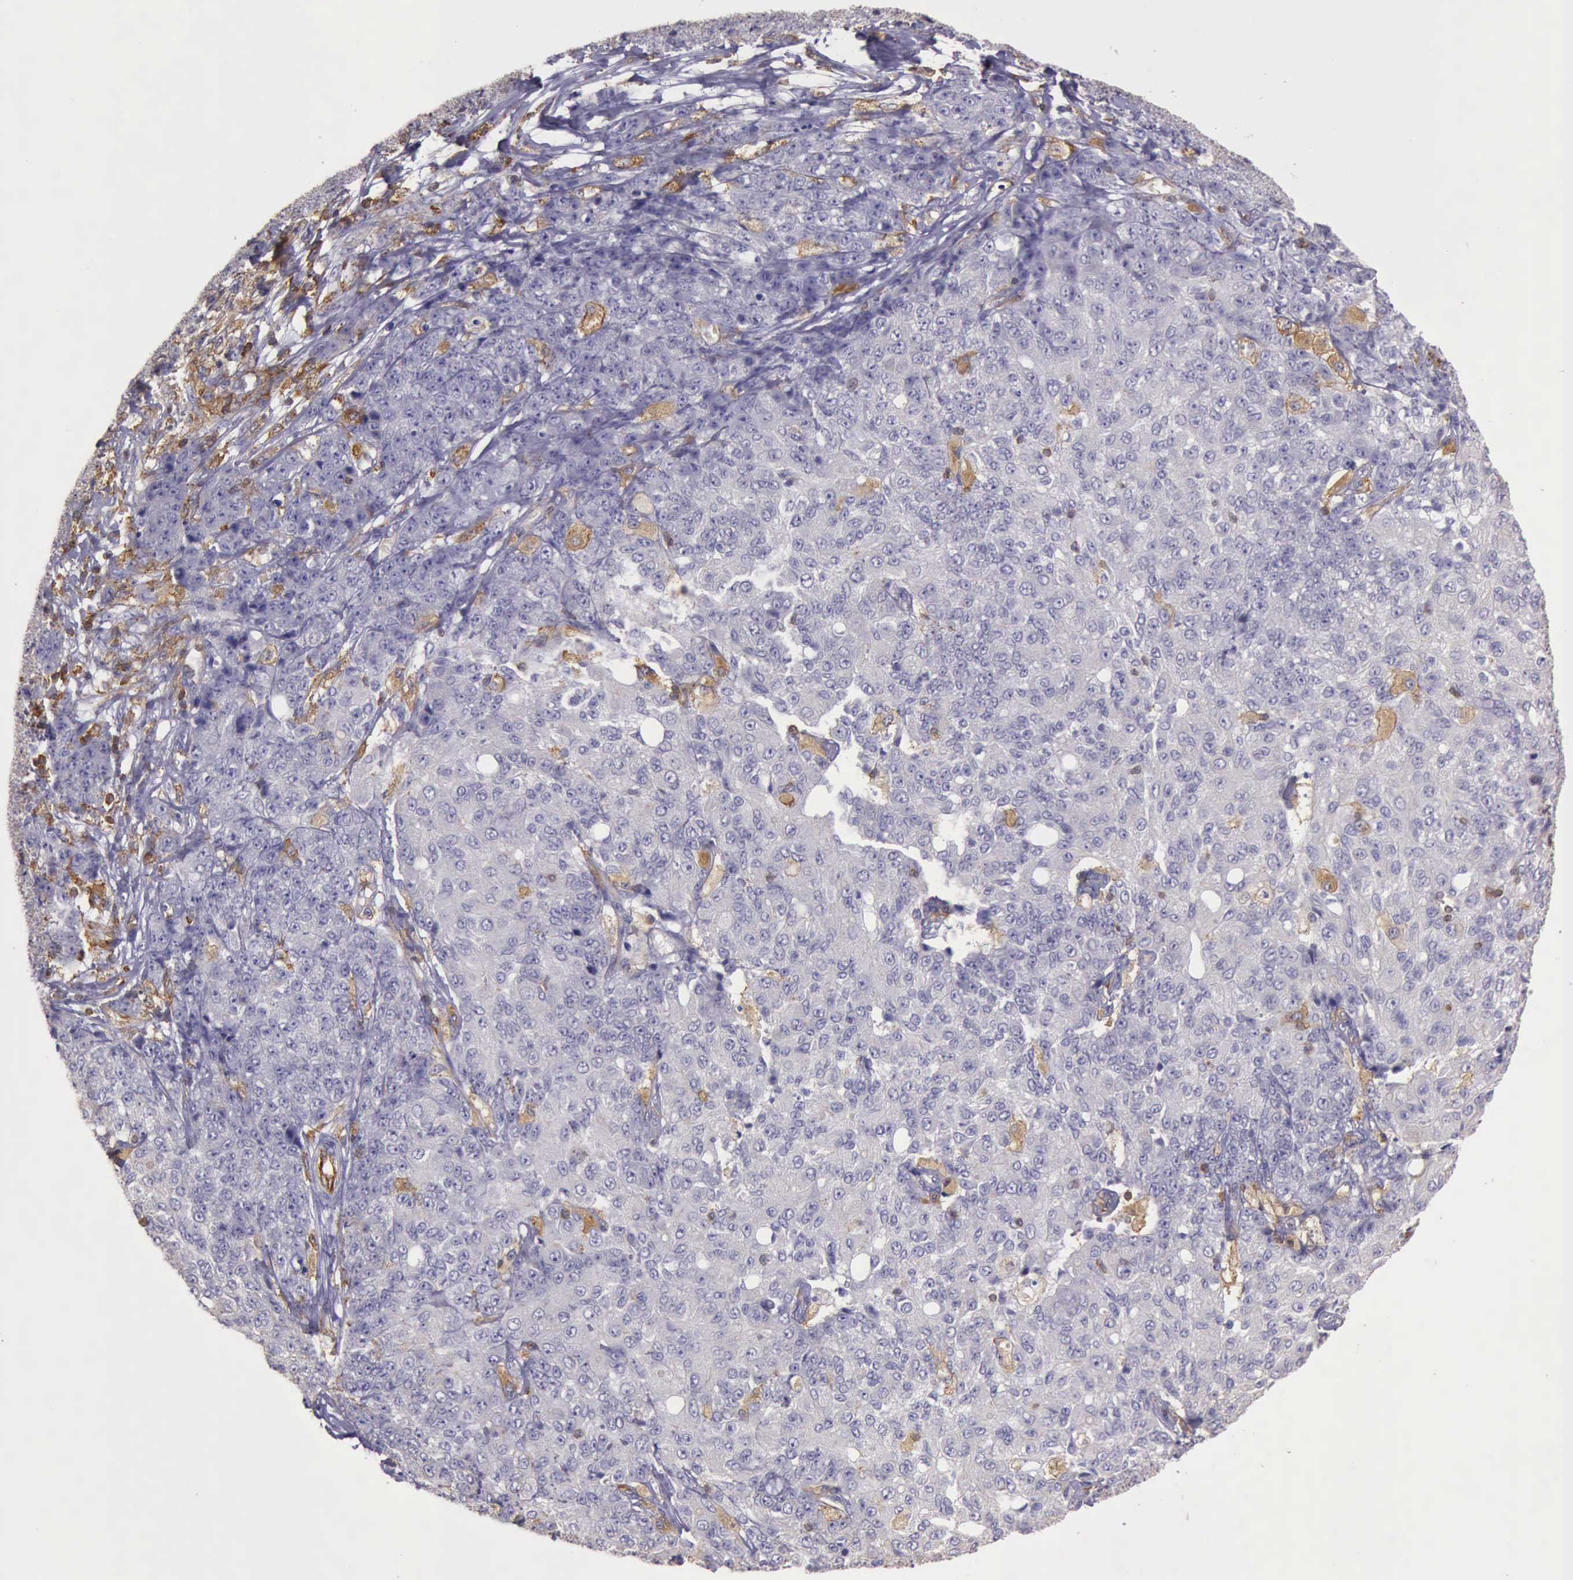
{"staining": {"intensity": "negative", "quantity": "none", "location": "none"}, "tissue": "ovarian cancer", "cell_type": "Tumor cells", "image_type": "cancer", "snomed": [{"axis": "morphology", "description": "Carcinoma, endometroid"}, {"axis": "topography", "description": "Ovary"}], "caption": "Immunohistochemistry (IHC) micrograph of ovarian endometroid carcinoma stained for a protein (brown), which demonstrates no expression in tumor cells.", "gene": "ARHGAP4", "patient": {"sex": "female", "age": 42}}